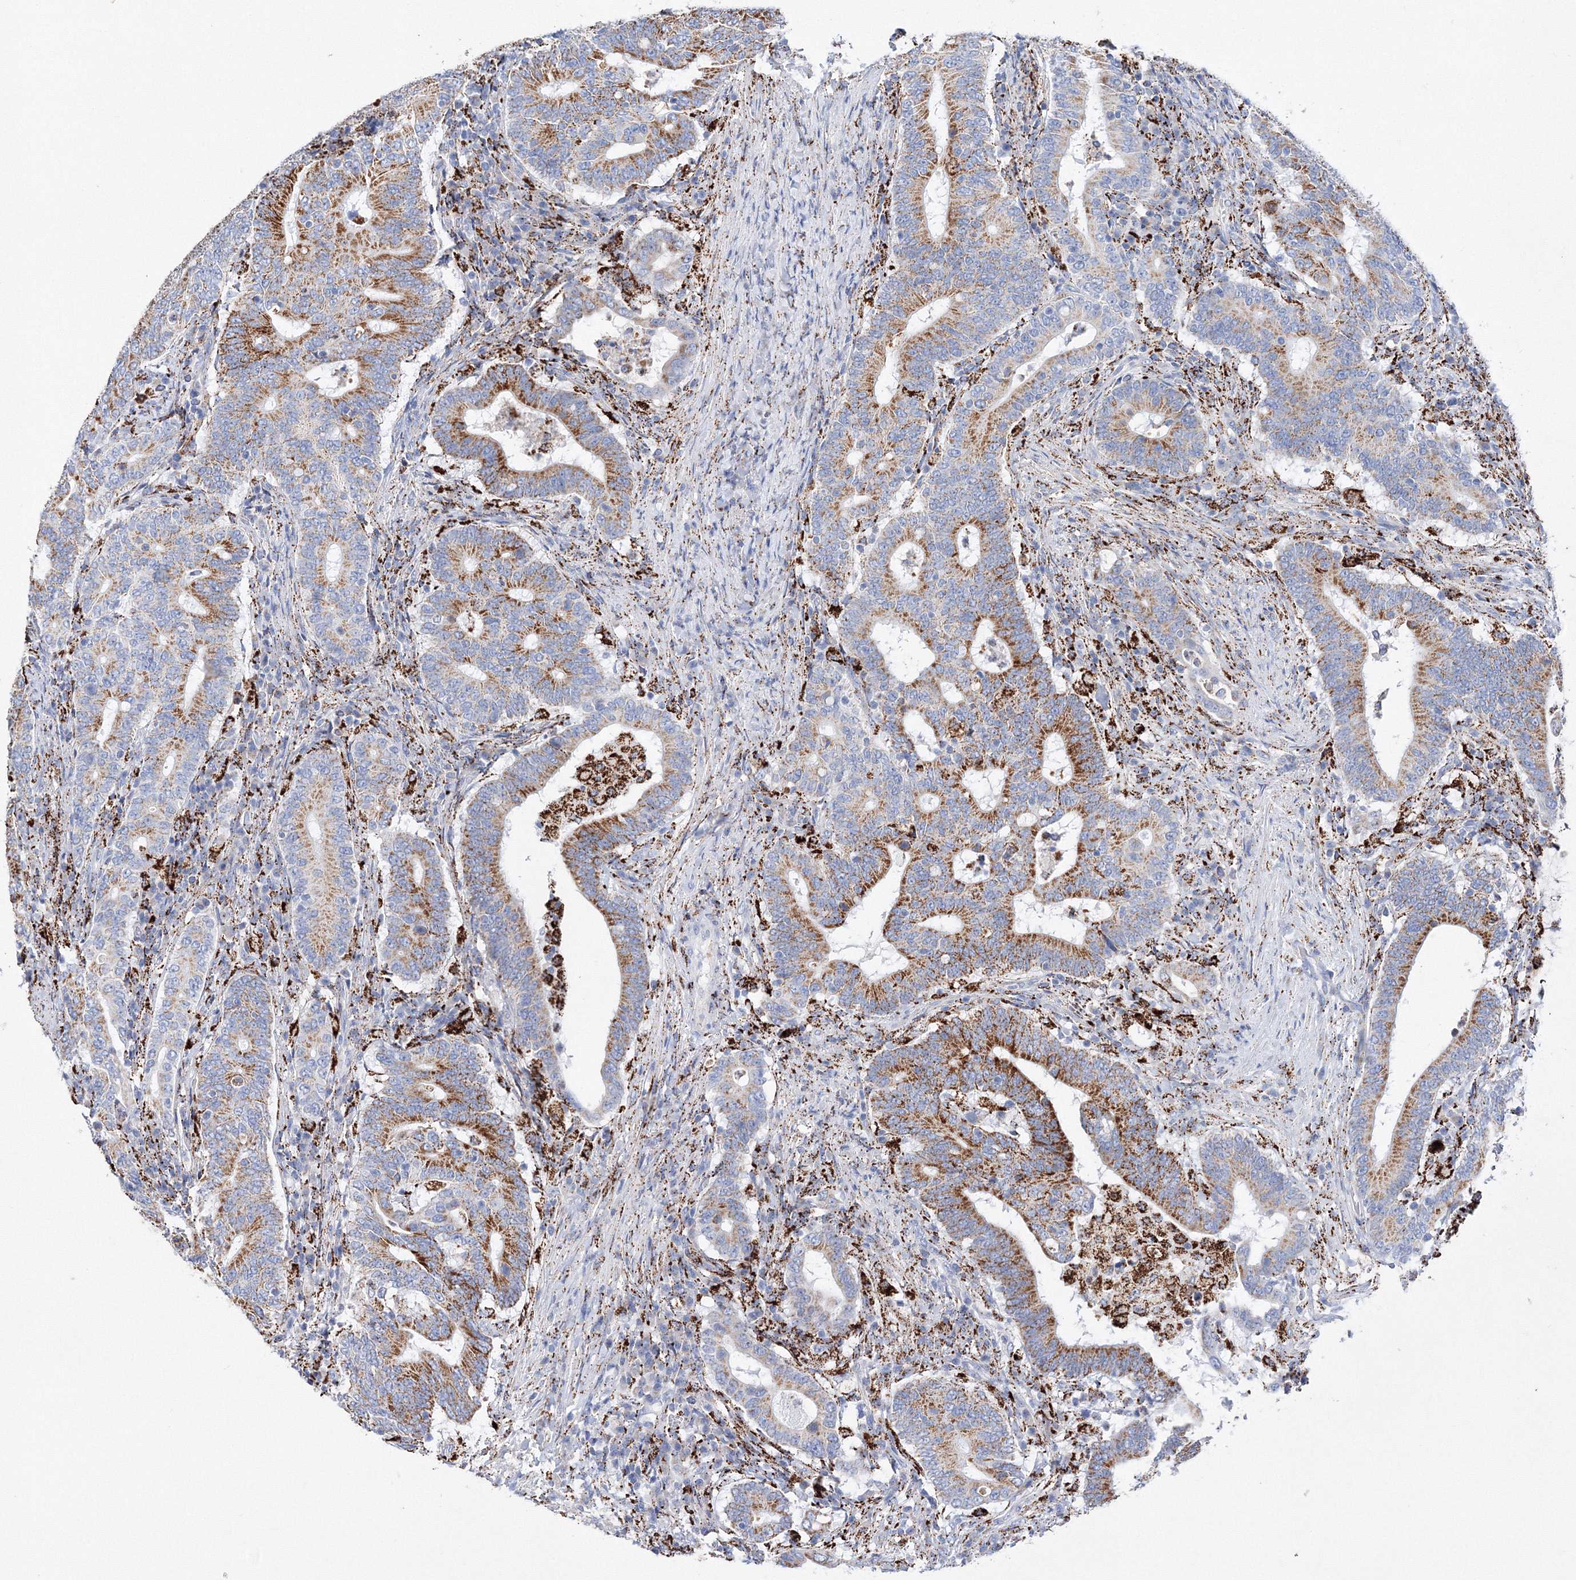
{"staining": {"intensity": "strong", "quantity": ">75%", "location": "cytoplasmic/membranous"}, "tissue": "colorectal cancer", "cell_type": "Tumor cells", "image_type": "cancer", "snomed": [{"axis": "morphology", "description": "Adenocarcinoma, NOS"}, {"axis": "topography", "description": "Colon"}], "caption": "Immunohistochemistry (DAB (3,3'-diaminobenzidine)) staining of colorectal cancer (adenocarcinoma) shows strong cytoplasmic/membranous protein expression in about >75% of tumor cells.", "gene": "MERTK", "patient": {"sex": "female", "age": 66}}